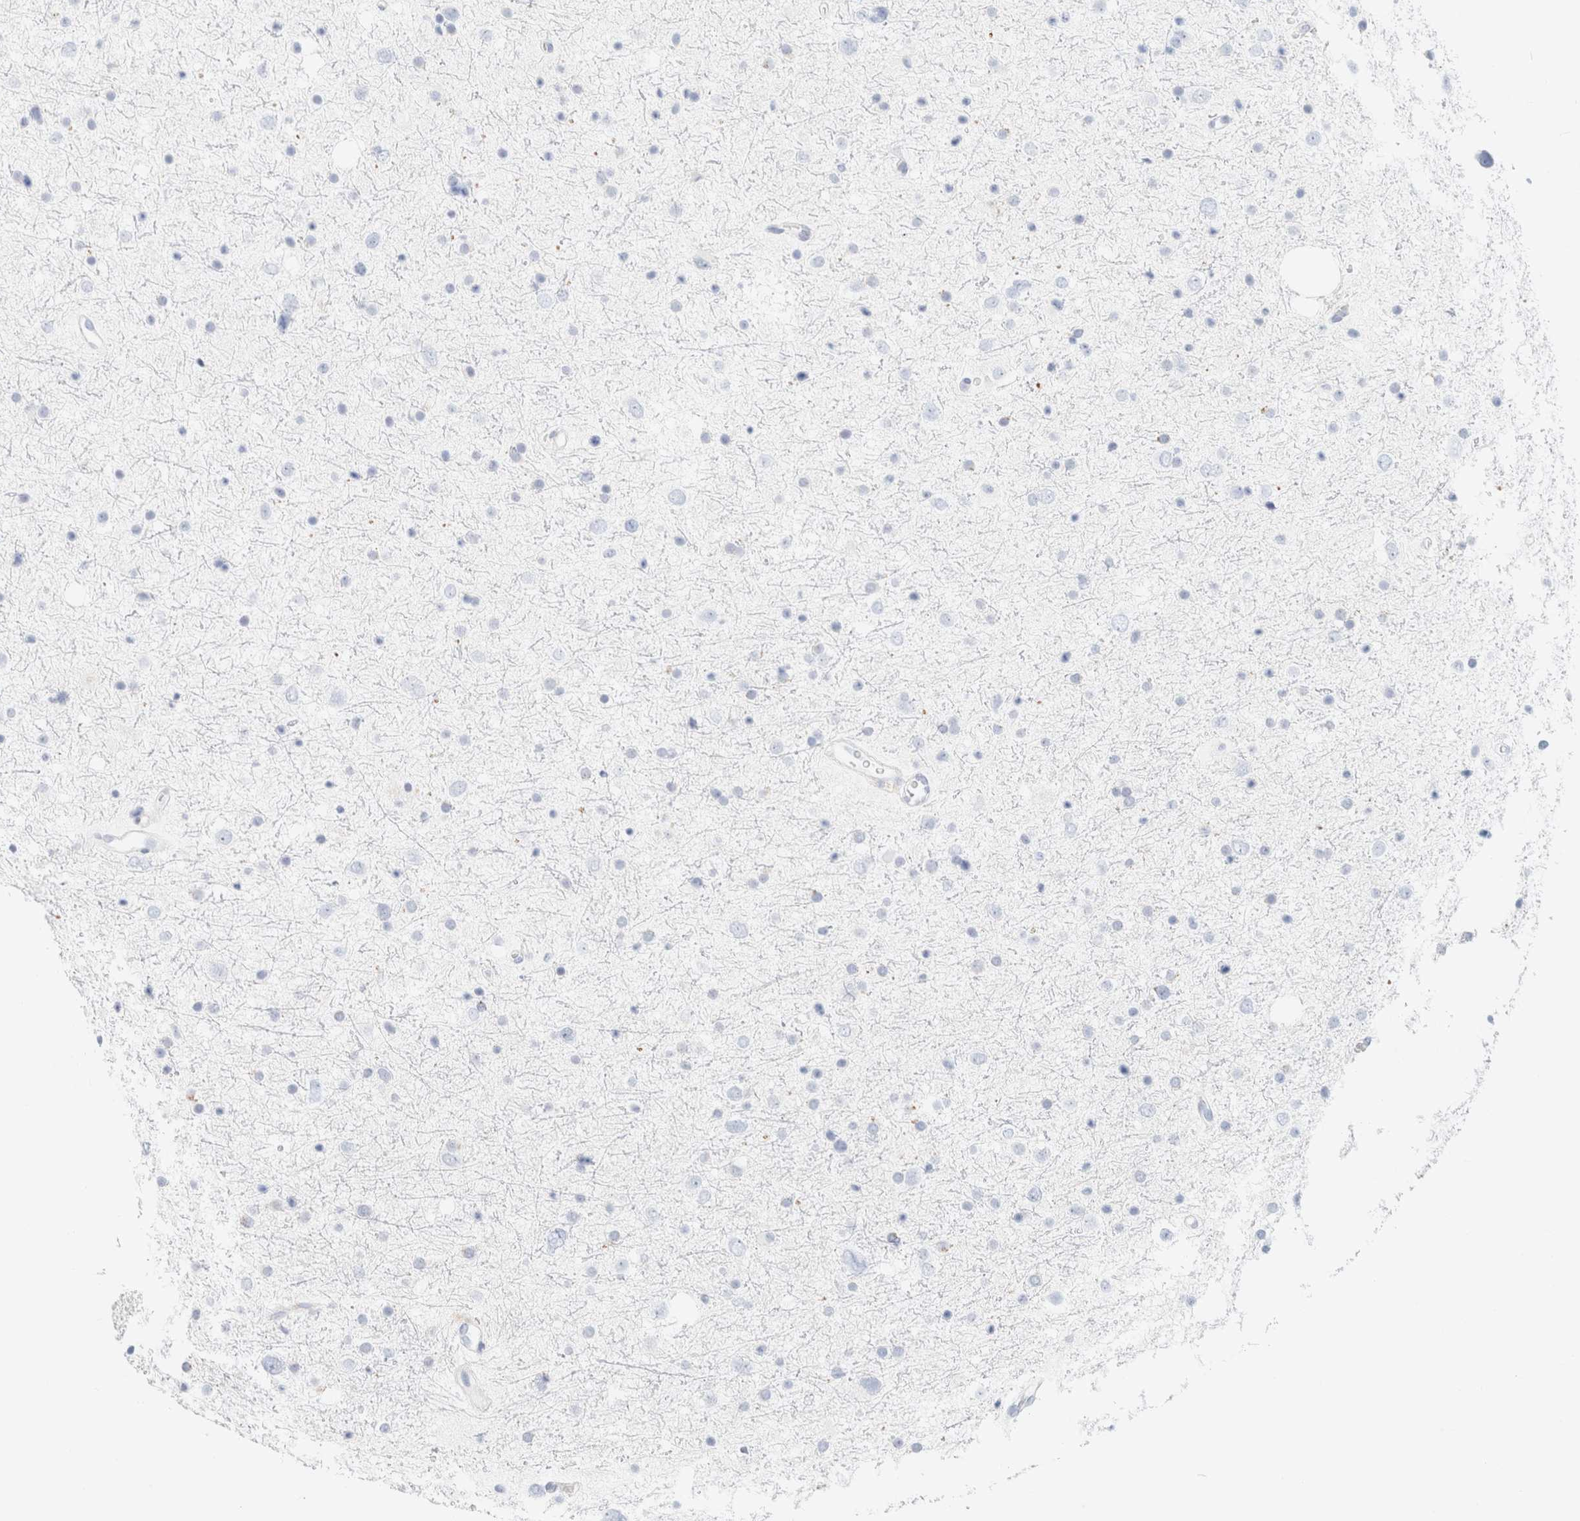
{"staining": {"intensity": "negative", "quantity": "none", "location": "none"}, "tissue": "glioma", "cell_type": "Tumor cells", "image_type": "cancer", "snomed": [{"axis": "morphology", "description": "Glioma, malignant, Low grade"}, {"axis": "topography", "description": "Brain"}], "caption": "Glioma stained for a protein using immunohistochemistry (IHC) demonstrates no staining tumor cells.", "gene": "CPQ", "patient": {"sex": "female", "age": 37}}